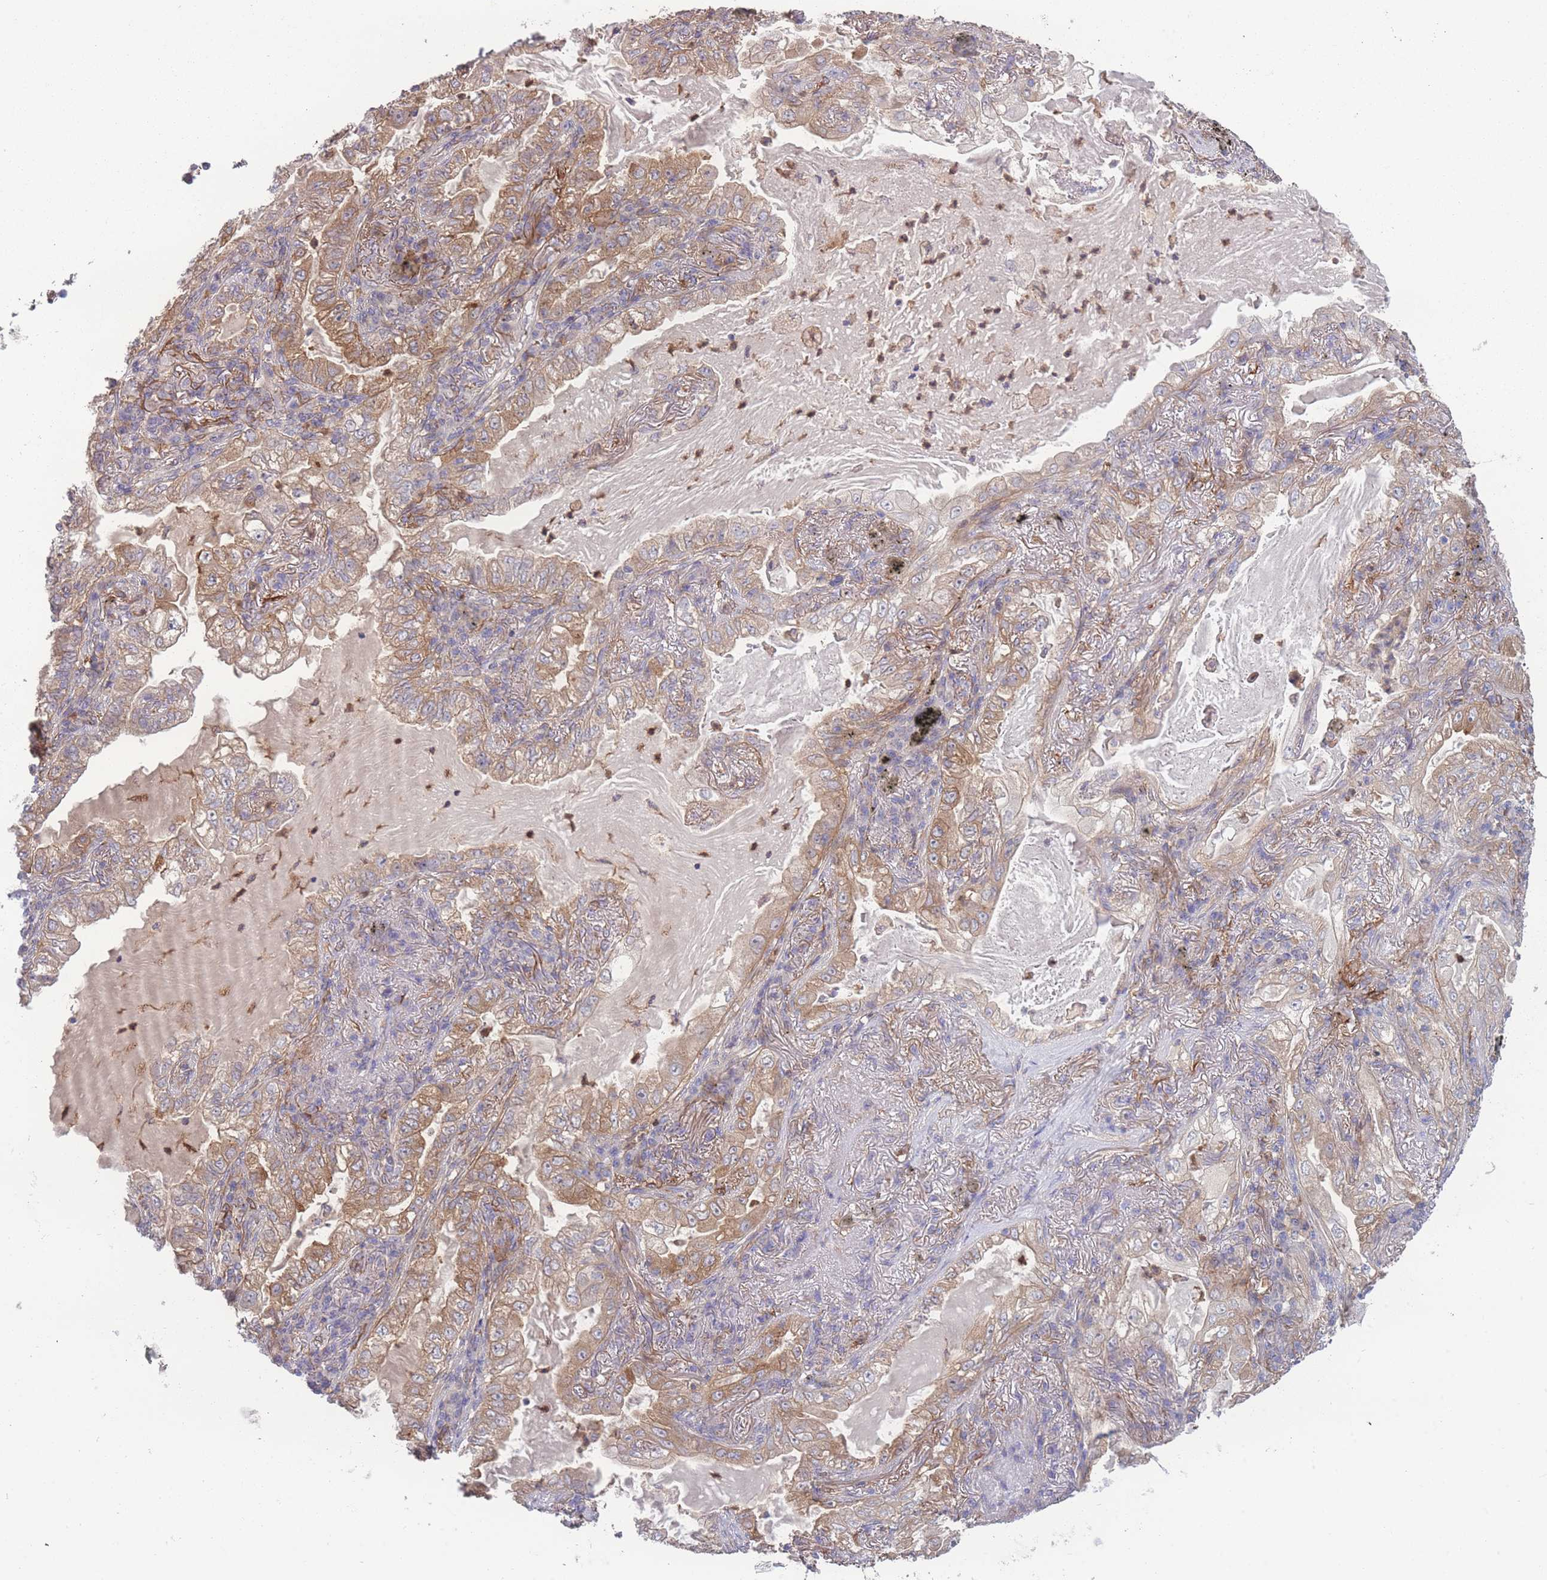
{"staining": {"intensity": "moderate", "quantity": ">75%", "location": "cytoplasmic/membranous"}, "tissue": "lung cancer", "cell_type": "Tumor cells", "image_type": "cancer", "snomed": [{"axis": "morphology", "description": "Adenocarcinoma, NOS"}, {"axis": "topography", "description": "Lung"}], "caption": "Immunohistochemistry of human lung cancer demonstrates medium levels of moderate cytoplasmic/membranous staining in about >75% of tumor cells. Immunohistochemistry (ihc) stains the protein in brown and the nuclei are stained blue.", "gene": "STEAP3", "patient": {"sex": "female", "age": 73}}